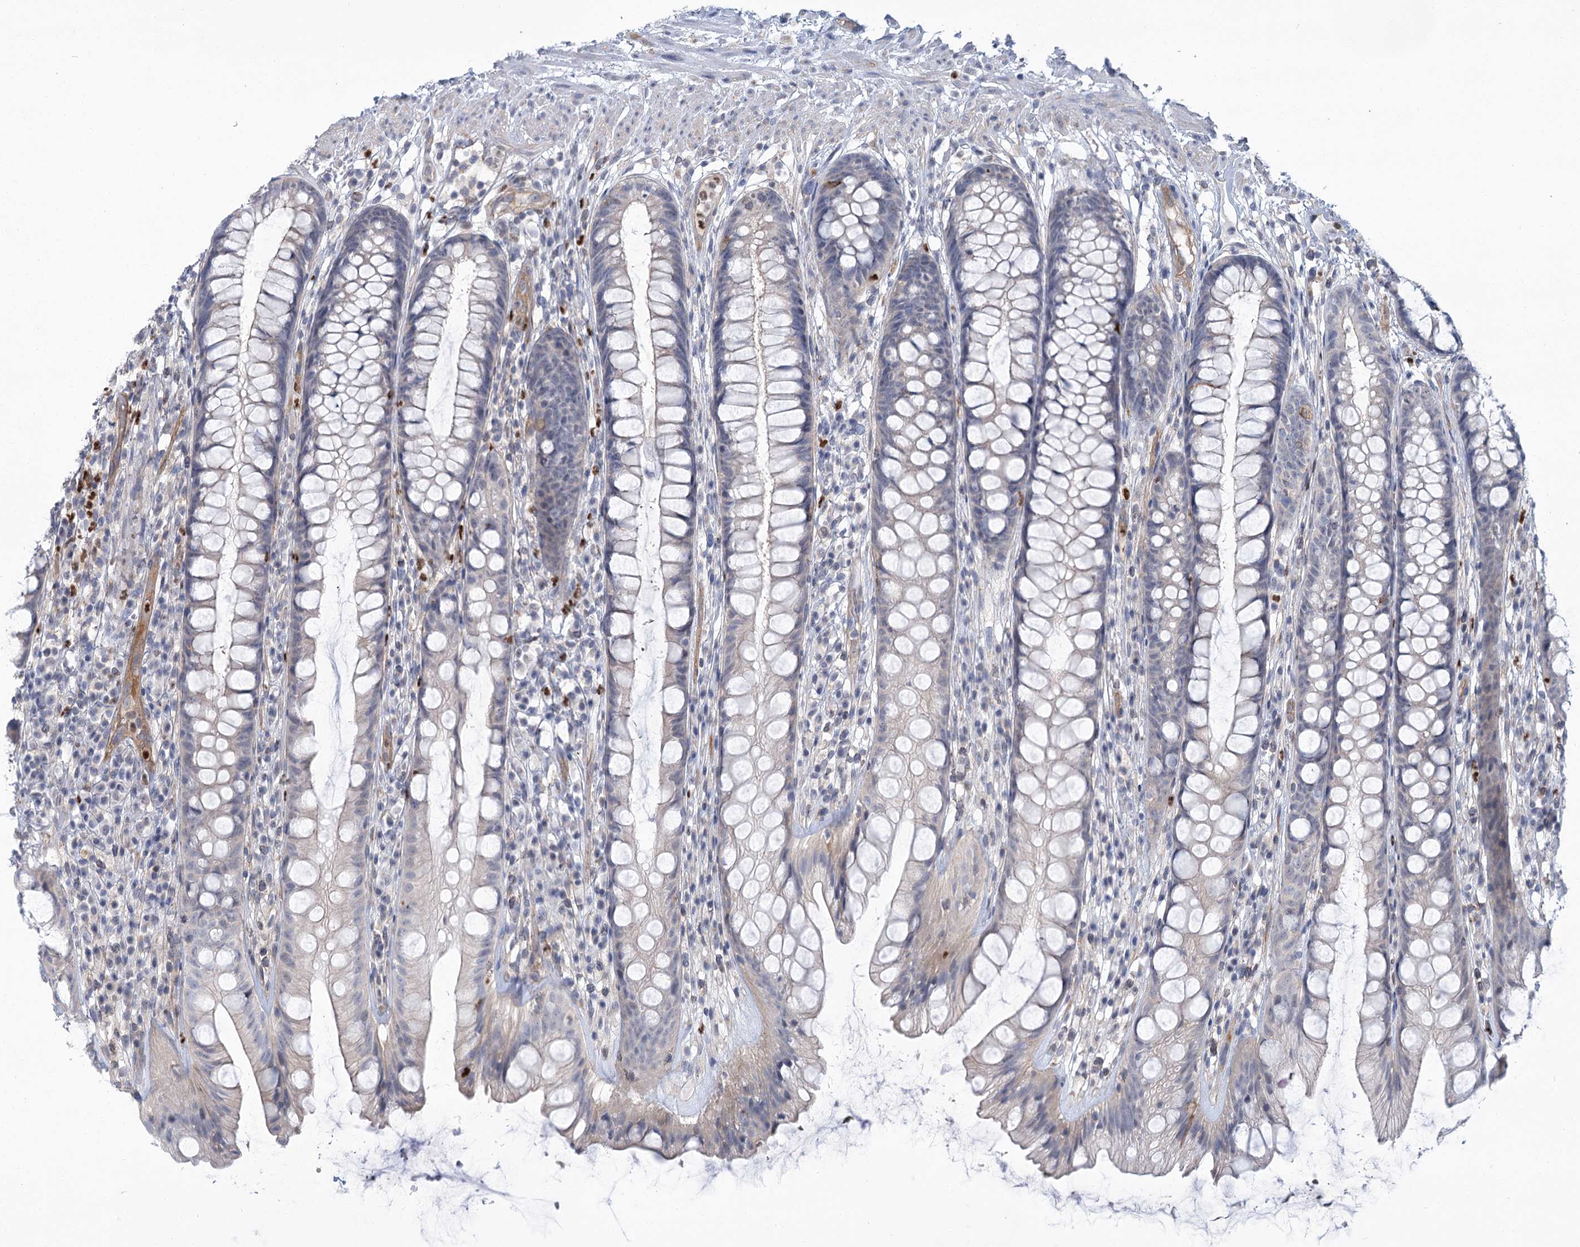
{"staining": {"intensity": "weak", "quantity": "<25%", "location": "cytoplasmic/membranous"}, "tissue": "rectum", "cell_type": "Glandular cells", "image_type": "normal", "snomed": [{"axis": "morphology", "description": "Normal tissue, NOS"}, {"axis": "topography", "description": "Rectum"}], "caption": "A high-resolution micrograph shows immunohistochemistry (IHC) staining of unremarkable rectum, which displays no significant positivity in glandular cells.", "gene": "THAP6", "patient": {"sex": "male", "age": 74}}